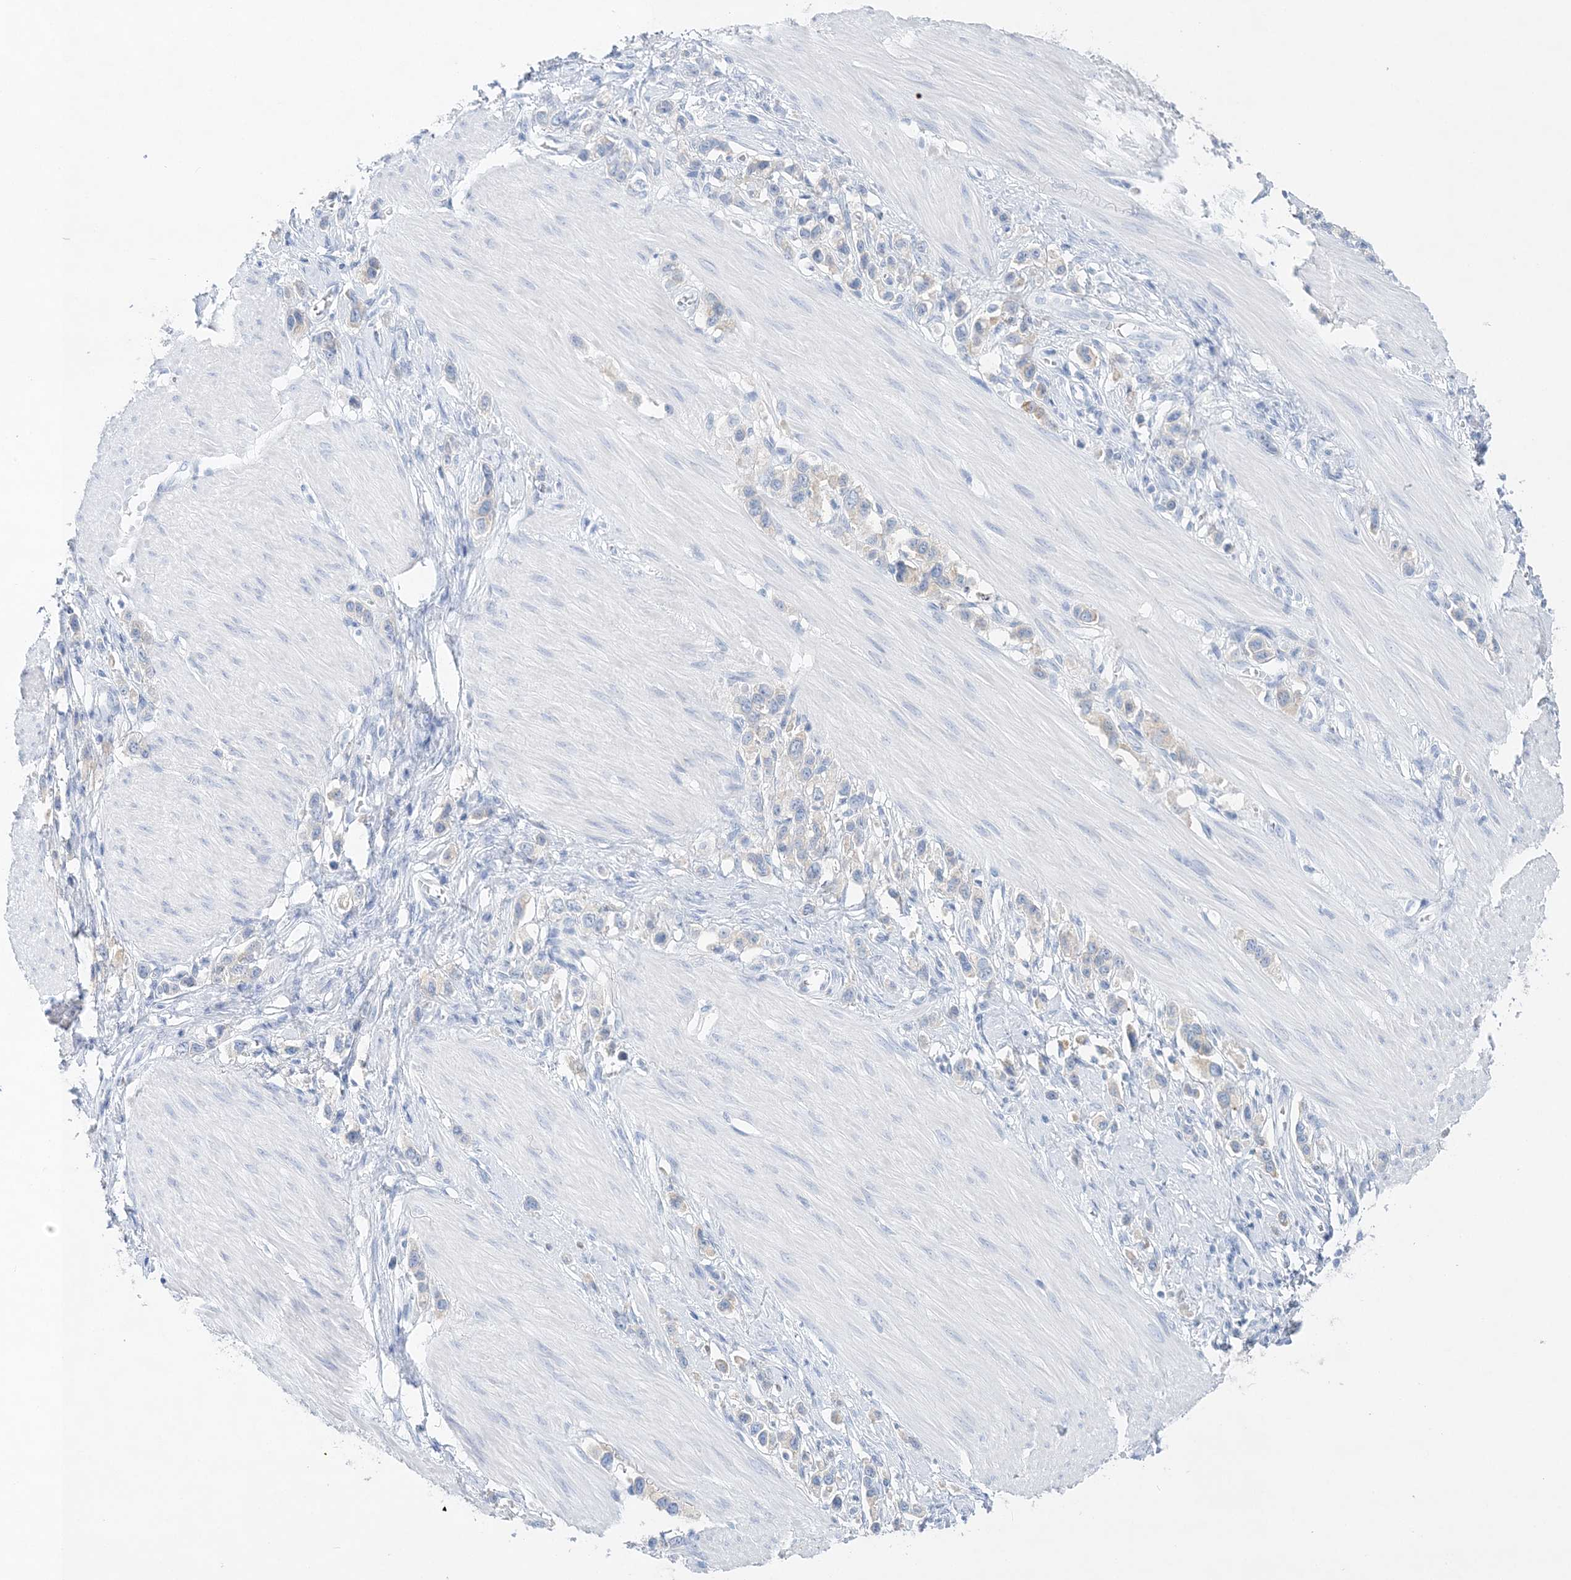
{"staining": {"intensity": "negative", "quantity": "none", "location": "none"}, "tissue": "stomach cancer", "cell_type": "Tumor cells", "image_type": "cancer", "snomed": [{"axis": "morphology", "description": "Adenocarcinoma, NOS"}, {"axis": "topography", "description": "Stomach"}], "caption": "Stomach cancer stained for a protein using immunohistochemistry (IHC) shows no expression tumor cells.", "gene": "SLC5A6", "patient": {"sex": "female", "age": 65}}